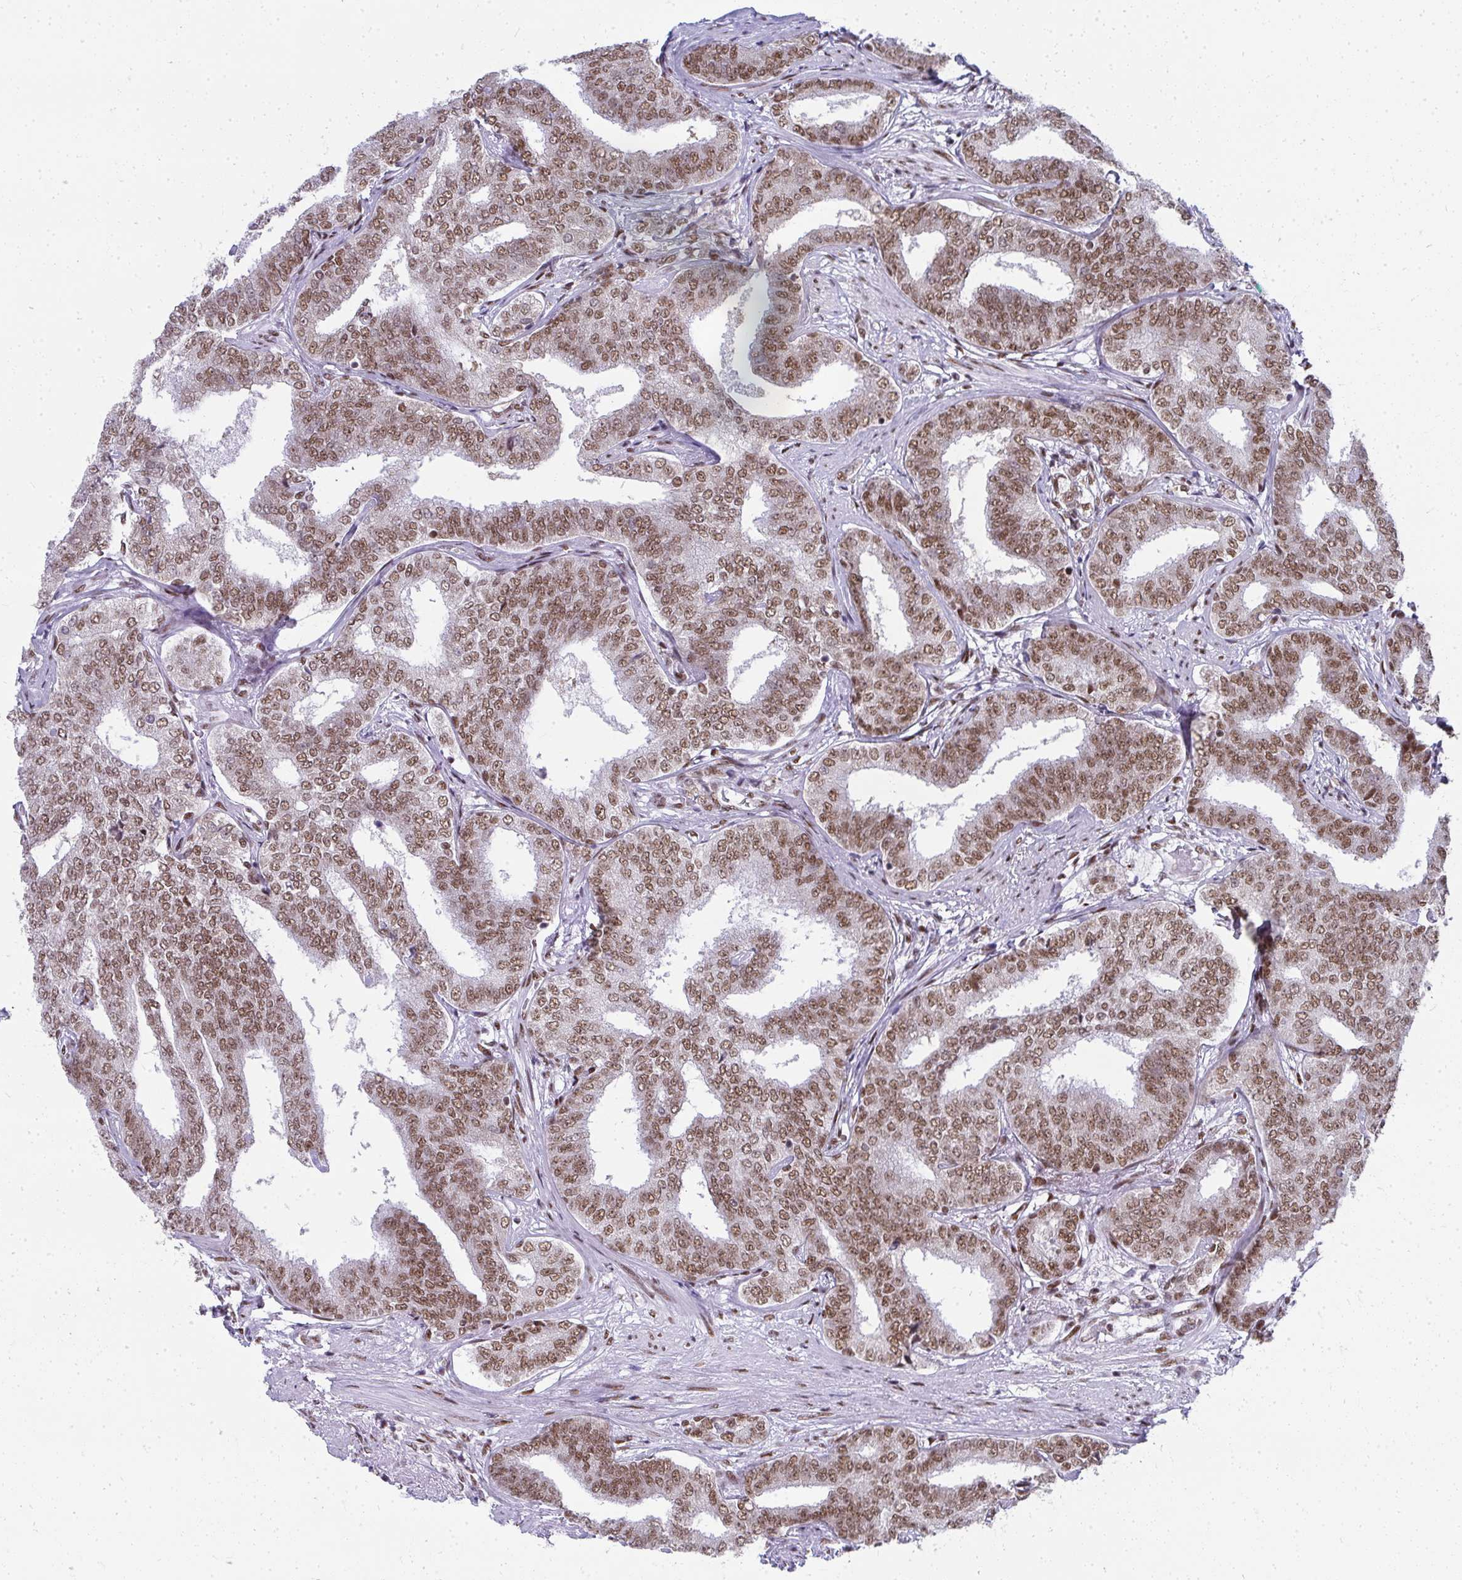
{"staining": {"intensity": "moderate", "quantity": ">75%", "location": "nuclear"}, "tissue": "prostate cancer", "cell_type": "Tumor cells", "image_type": "cancer", "snomed": [{"axis": "morphology", "description": "Adenocarcinoma, High grade"}, {"axis": "topography", "description": "Prostate"}], "caption": "This is a micrograph of immunohistochemistry staining of prostate adenocarcinoma (high-grade), which shows moderate staining in the nuclear of tumor cells.", "gene": "CREBBP", "patient": {"sex": "male", "age": 72}}